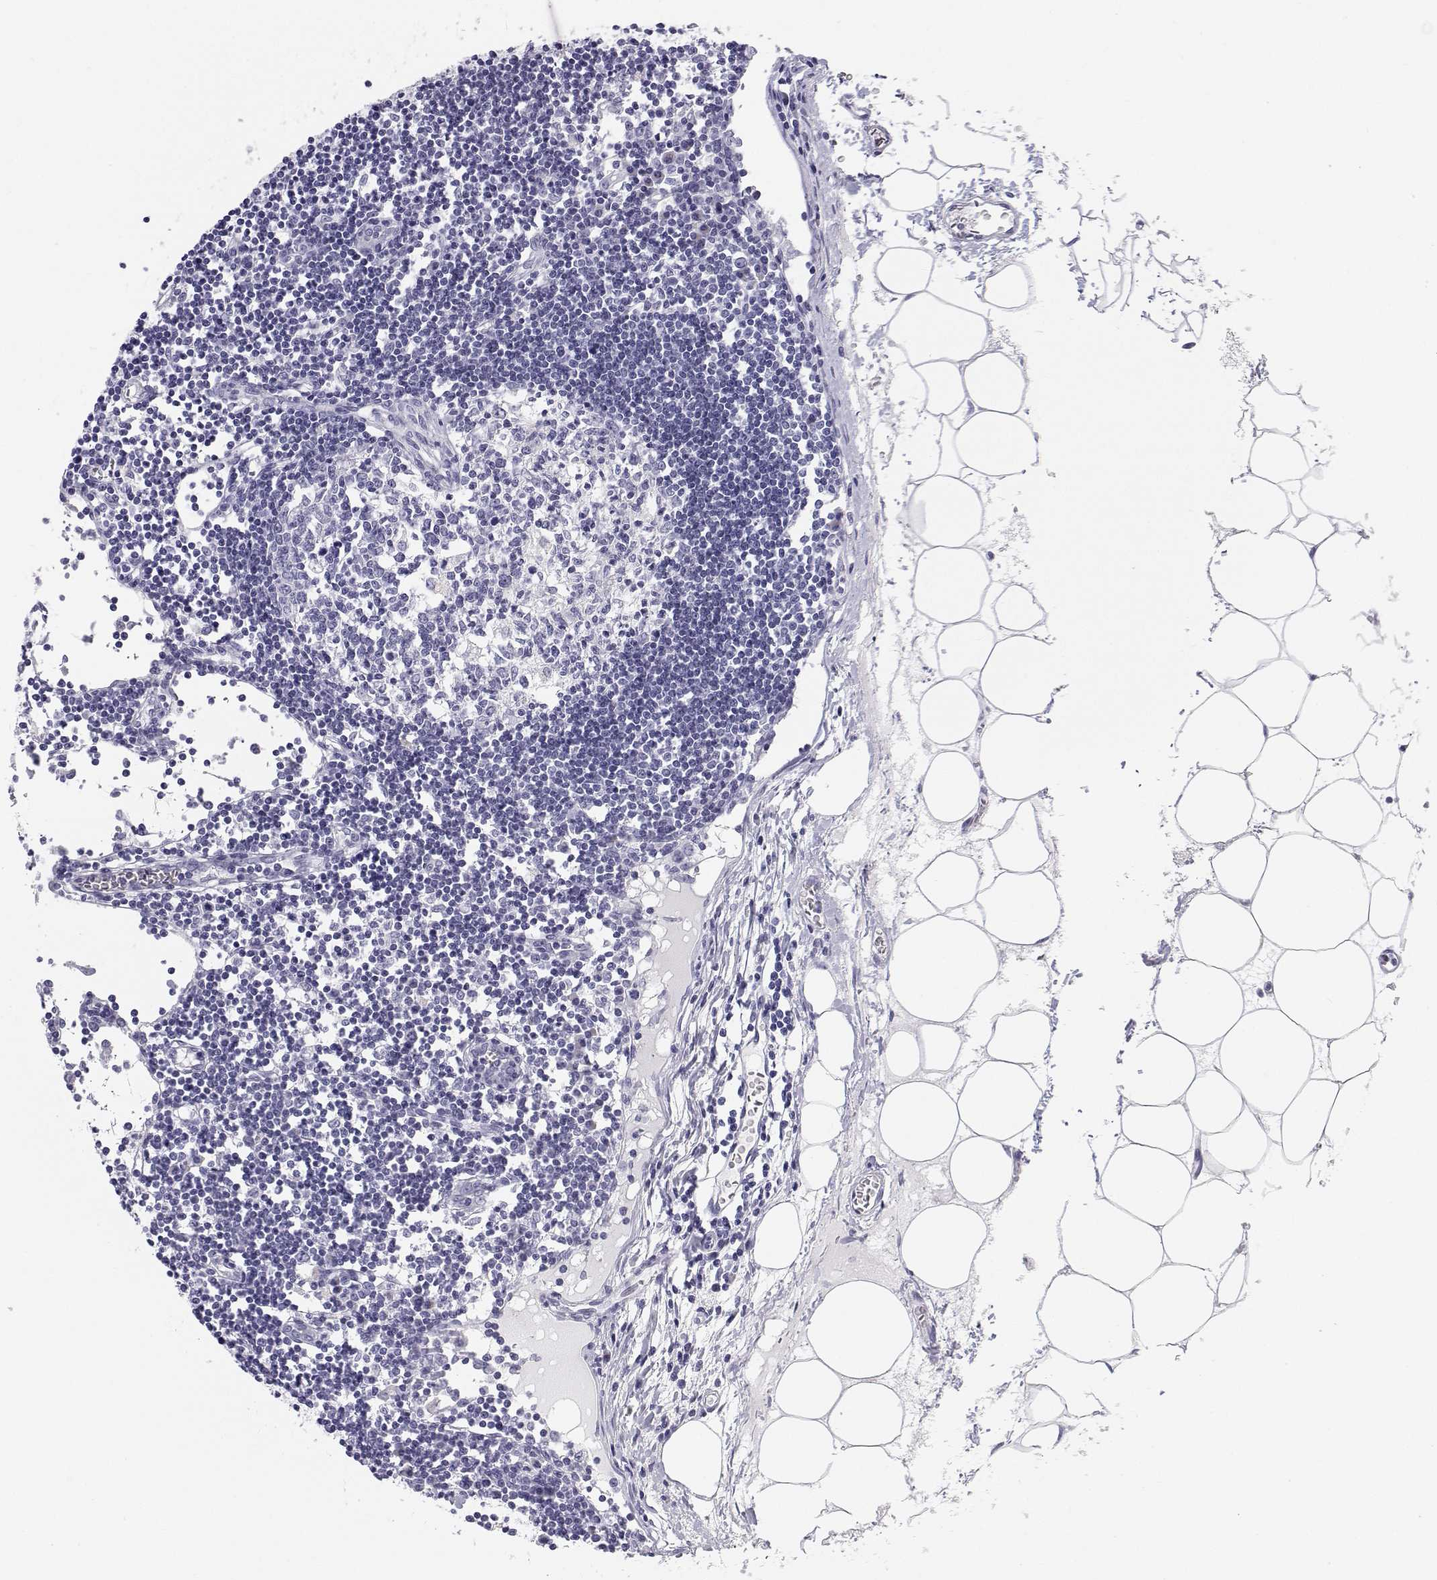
{"staining": {"intensity": "negative", "quantity": "none", "location": "none"}, "tissue": "lymph node", "cell_type": "Germinal center cells", "image_type": "normal", "snomed": [{"axis": "morphology", "description": "Normal tissue, NOS"}, {"axis": "topography", "description": "Lymph node"}], "caption": "Germinal center cells show no significant protein expression in unremarkable lymph node. The staining was performed using DAB (3,3'-diaminobenzidine) to visualize the protein expression in brown, while the nuclei were stained in blue with hematoxylin (Magnification: 20x).", "gene": "BHMT", "patient": {"sex": "female", "age": 65}}